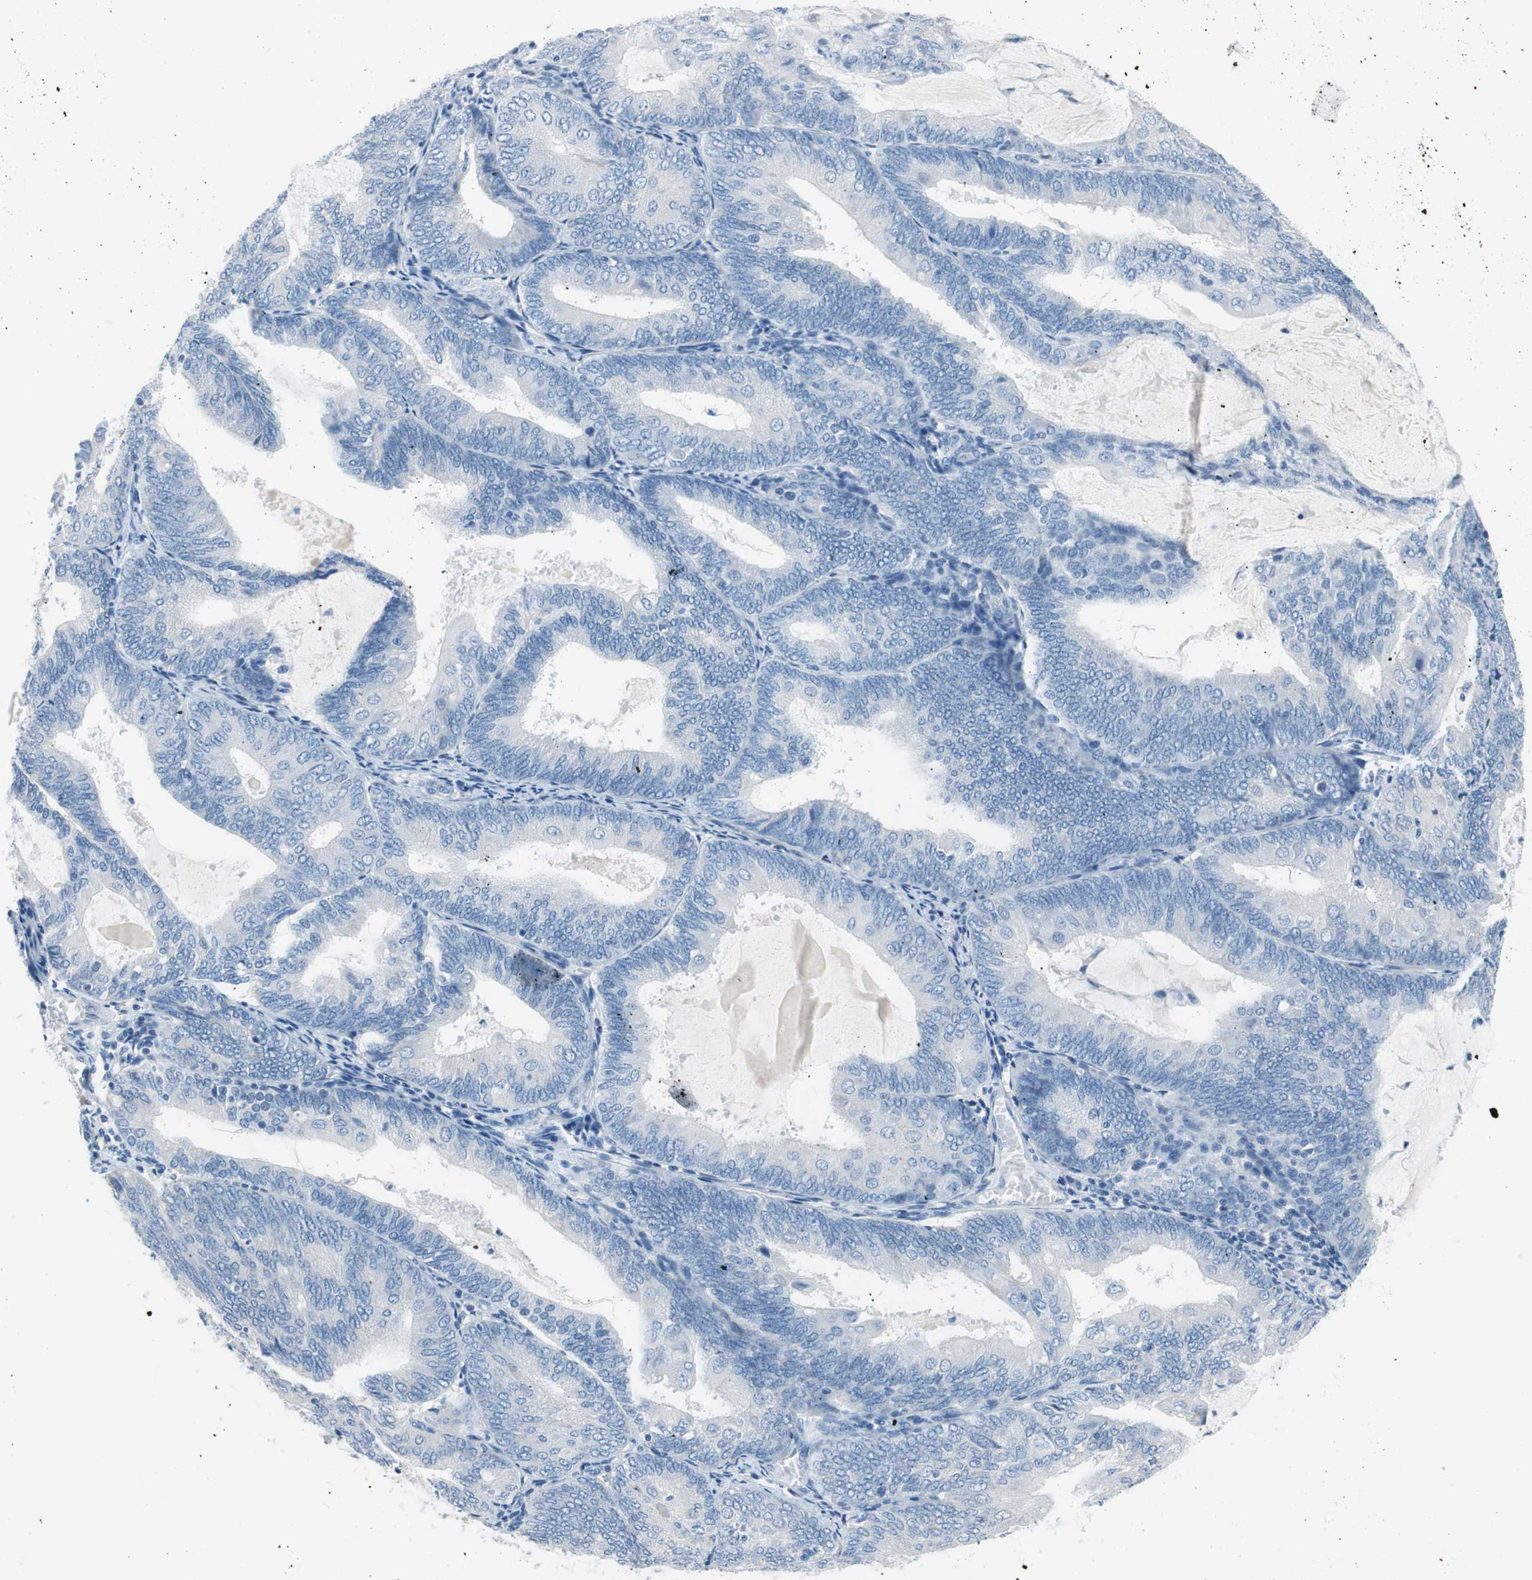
{"staining": {"intensity": "negative", "quantity": "none", "location": "none"}, "tissue": "endometrial cancer", "cell_type": "Tumor cells", "image_type": "cancer", "snomed": [{"axis": "morphology", "description": "Adenocarcinoma, NOS"}, {"axis": "topography", "description": "Endometrium"}], "caption": "Immunohistochemical staining of endometrial cancer (adenocarcinoma) demonstrates no significant expression in tumor cells. The staining is performed using DAB (3,3'-diaminobenzidine) brown chromogen with nuclei counter-stained in using hematoxylin.", "gene": "EVA1A", "patient": {"sex": "female", "age": 81}}